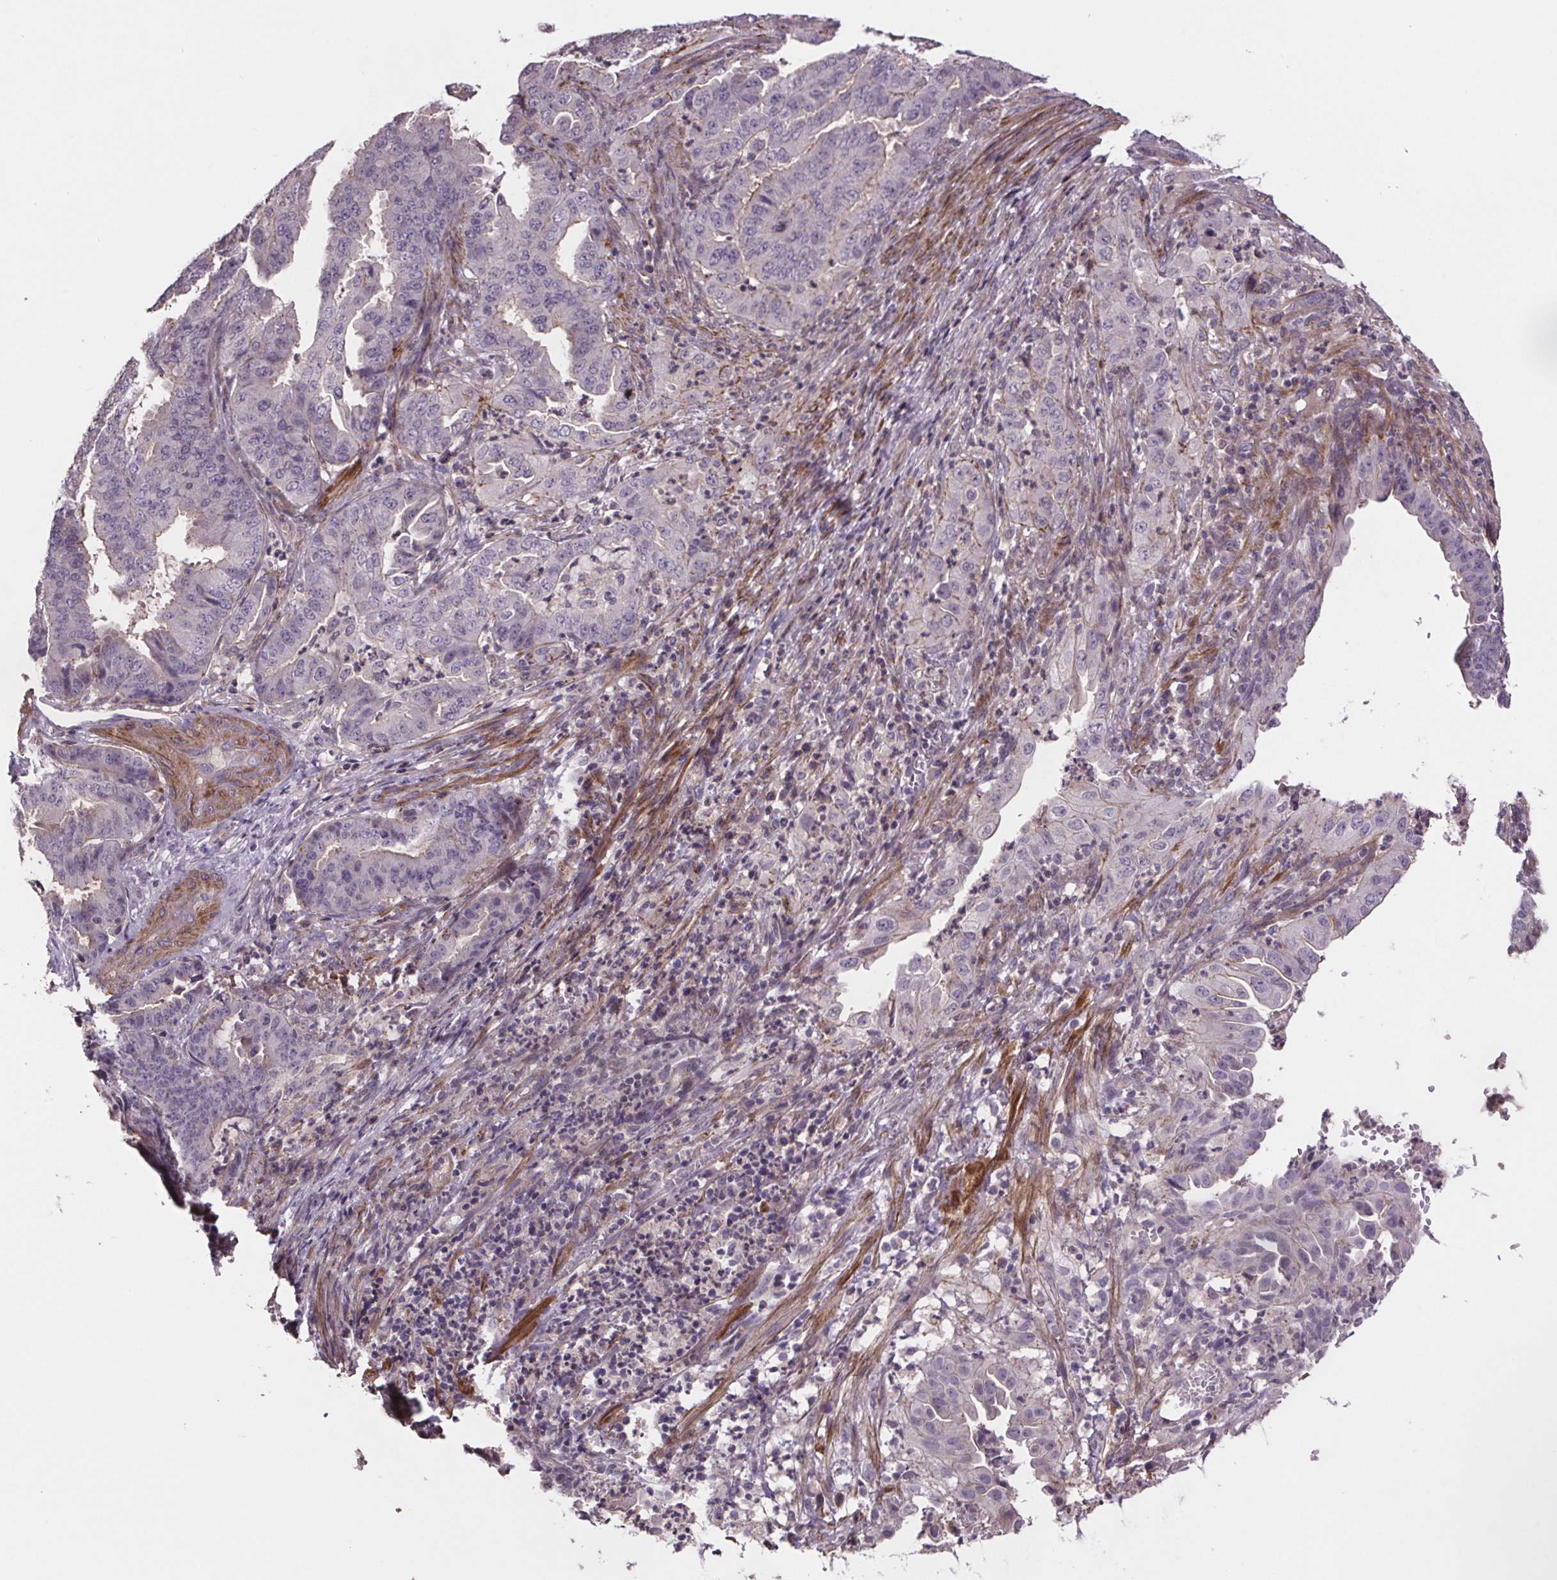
{"staining": {"intensity": "negative", "quantity": "none", "location": "none"}, "tissue": "endometrial cancer", "cell_type": "Tumor cells", "image_type": "cancer", "snomed": [{"axis": "morphology", "description": "Adenocarcinoma, NOS"}, {"axis": "topography", "description": "Endometrium"}], "caption": "Immunohistochemistry image of neoplastic tissue: endometrial adenocarcinoma stained with DAB shows no significant protein expression in tumor cells. (DAB immunohistochemistry visualized using brightfield microscopy, high magnification).", "gene": "CLN3", "patient": {"sex": "female", "age": 51}}